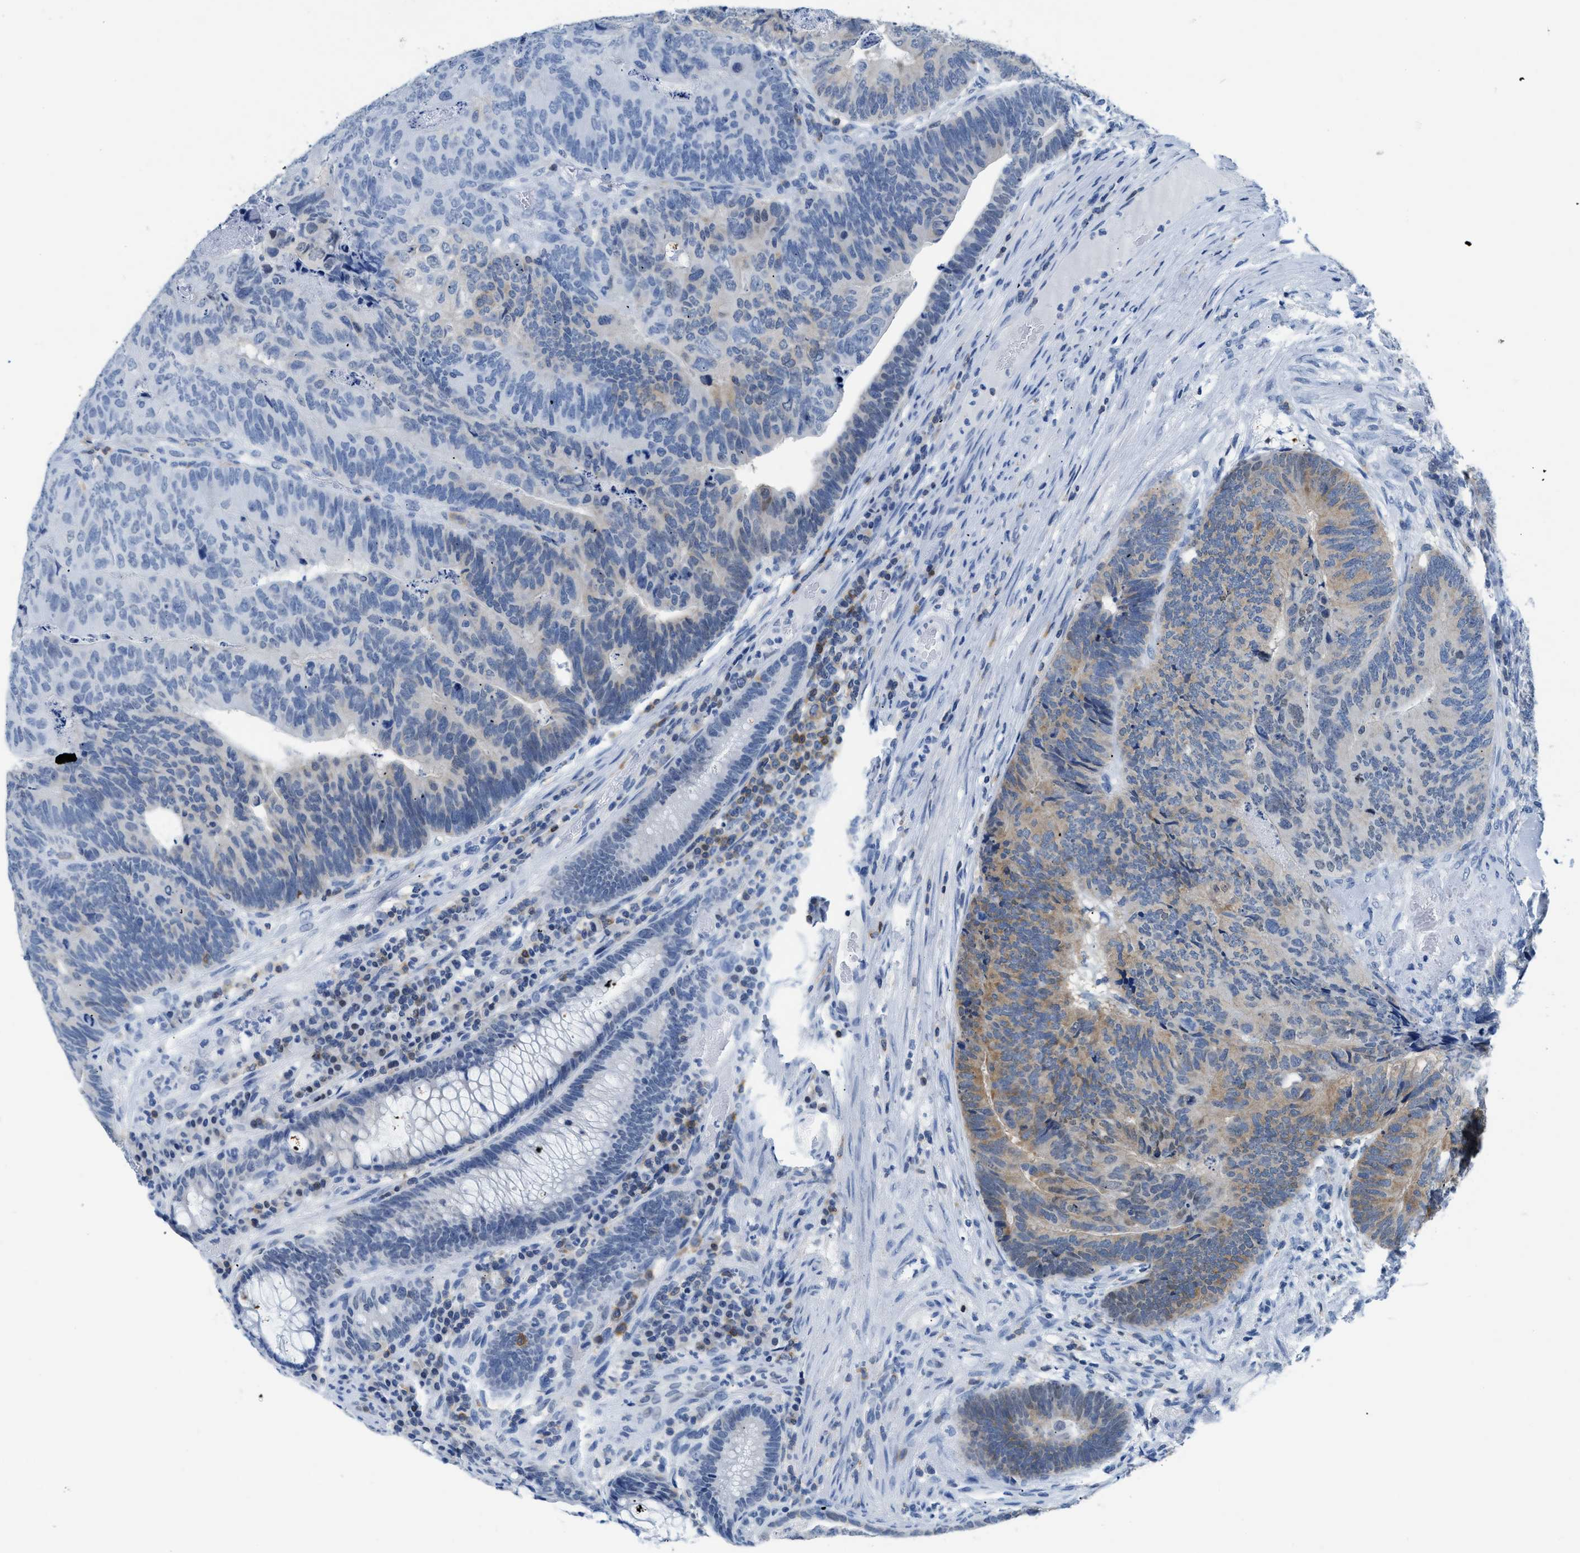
{"staining": {"intensity": "moderate", "quantity": "25%-75%", "location": "cytoplasmic/membranous"}, "tissue": "colorectal cancer", "cell_type": "Tumor cells", "image_type": "cancer", "snomed": [{"axis": "morphology", "description": "Adenocarcinoma, NOS"}, {"axis": "topography", "description": "Colon"}], "caption": "Approximately 25%-75% of tumor cells in colorectal cancer exhibit moderate cytoplasmic/membranous protein expression as visualized by brown immunohistochemical staining.", "gene": "NFATC2", "patient": {"sex": "female", "age": 67}}